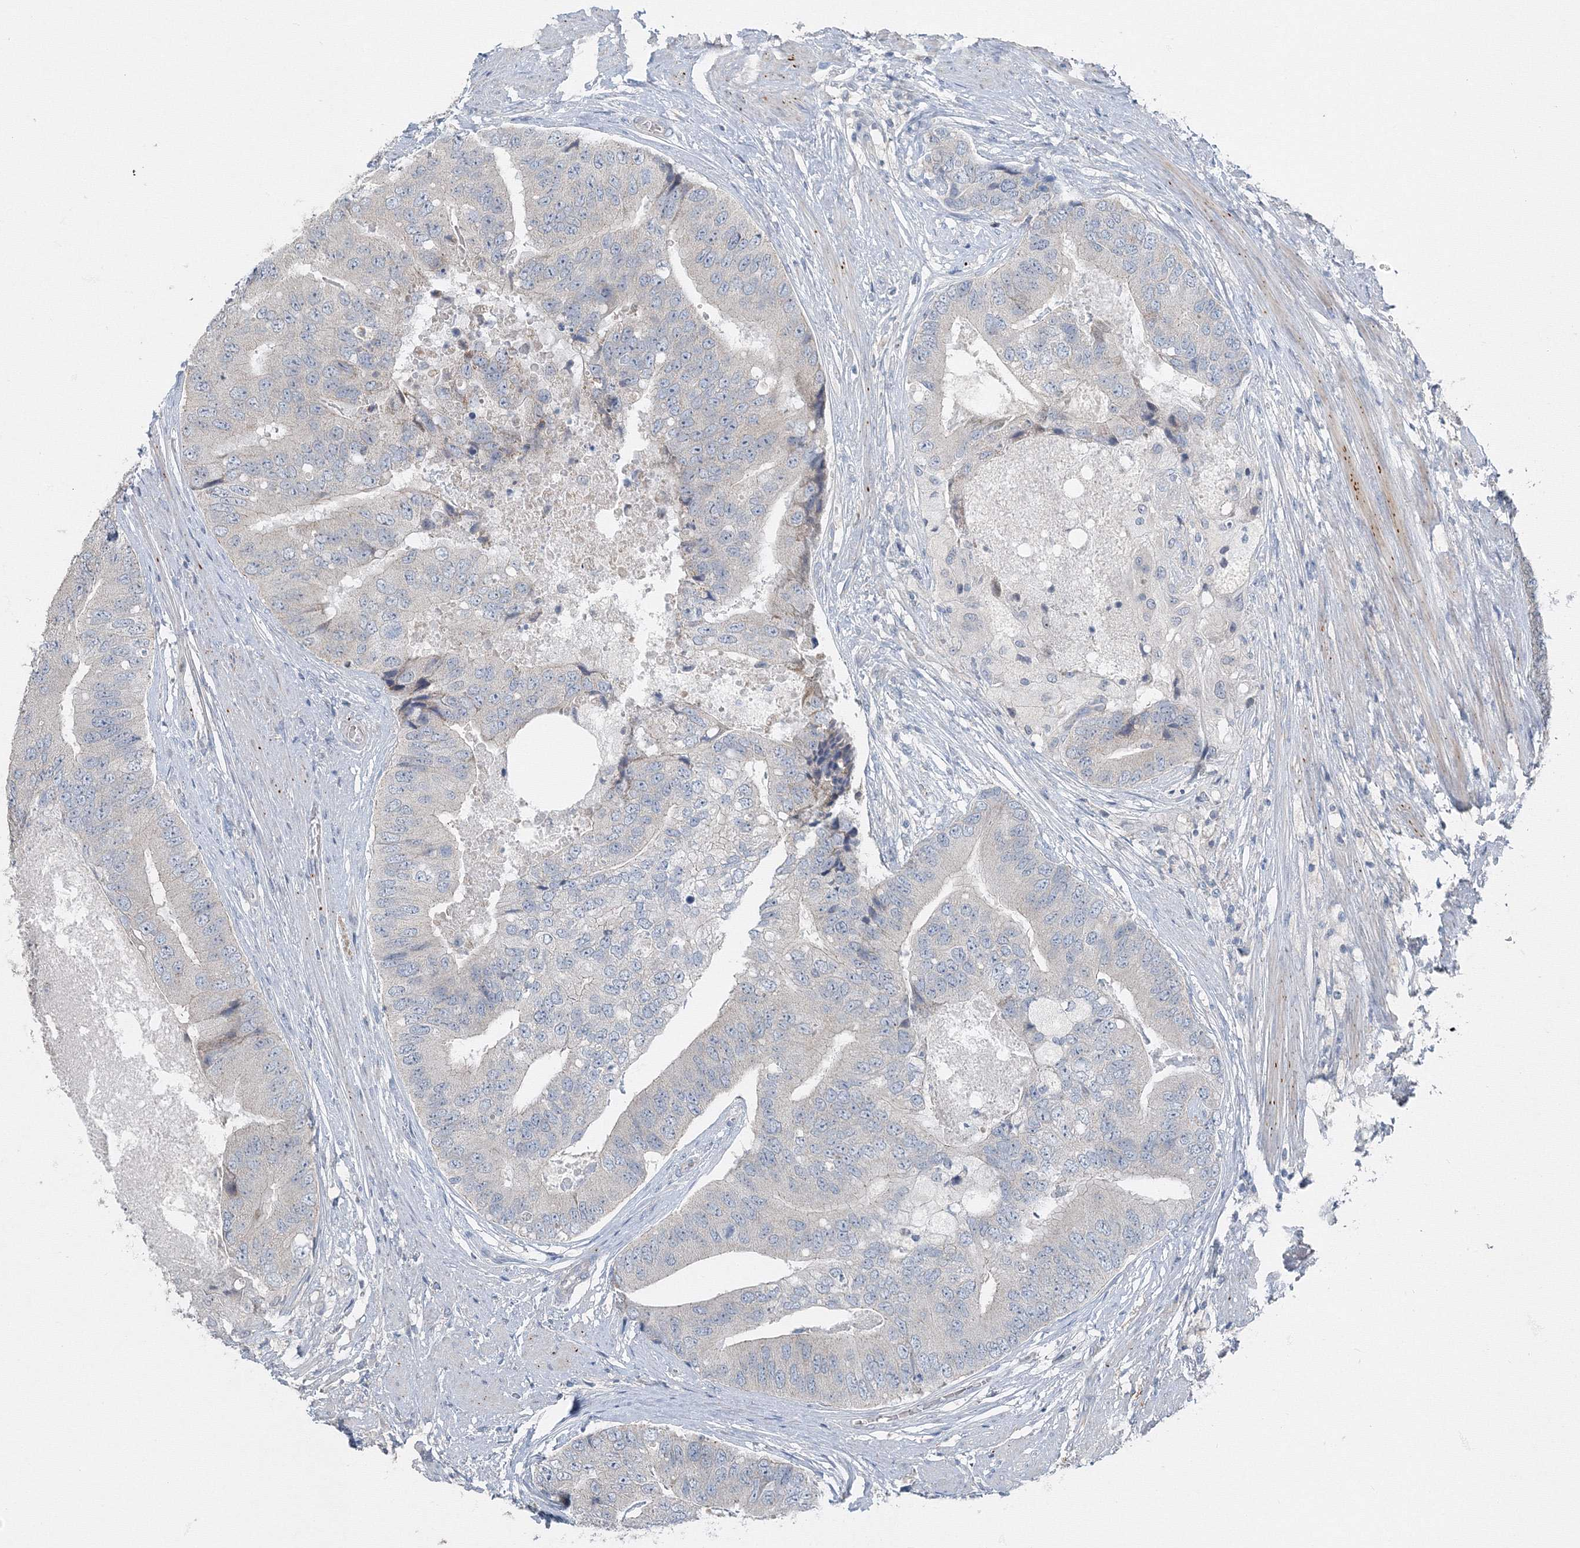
{"staining": {"intensity": "negative", "quantity": "none", "location": "none"}, "tissue": "prostate cancer", "cell_type": "Tumor cells", "image_type": "cancer", "snomed": [{"axis": "morphology", "description": "Adenocarcinoma, High grade"}, {"axis": "topography", "description": "Prostate"}], "caption": "The histopathology image reveals no staining of tumor cells in prostate high-grade adenocarcinoma.", "gene": "AASDH", "patient": {"sex": "male", "age": 70}}